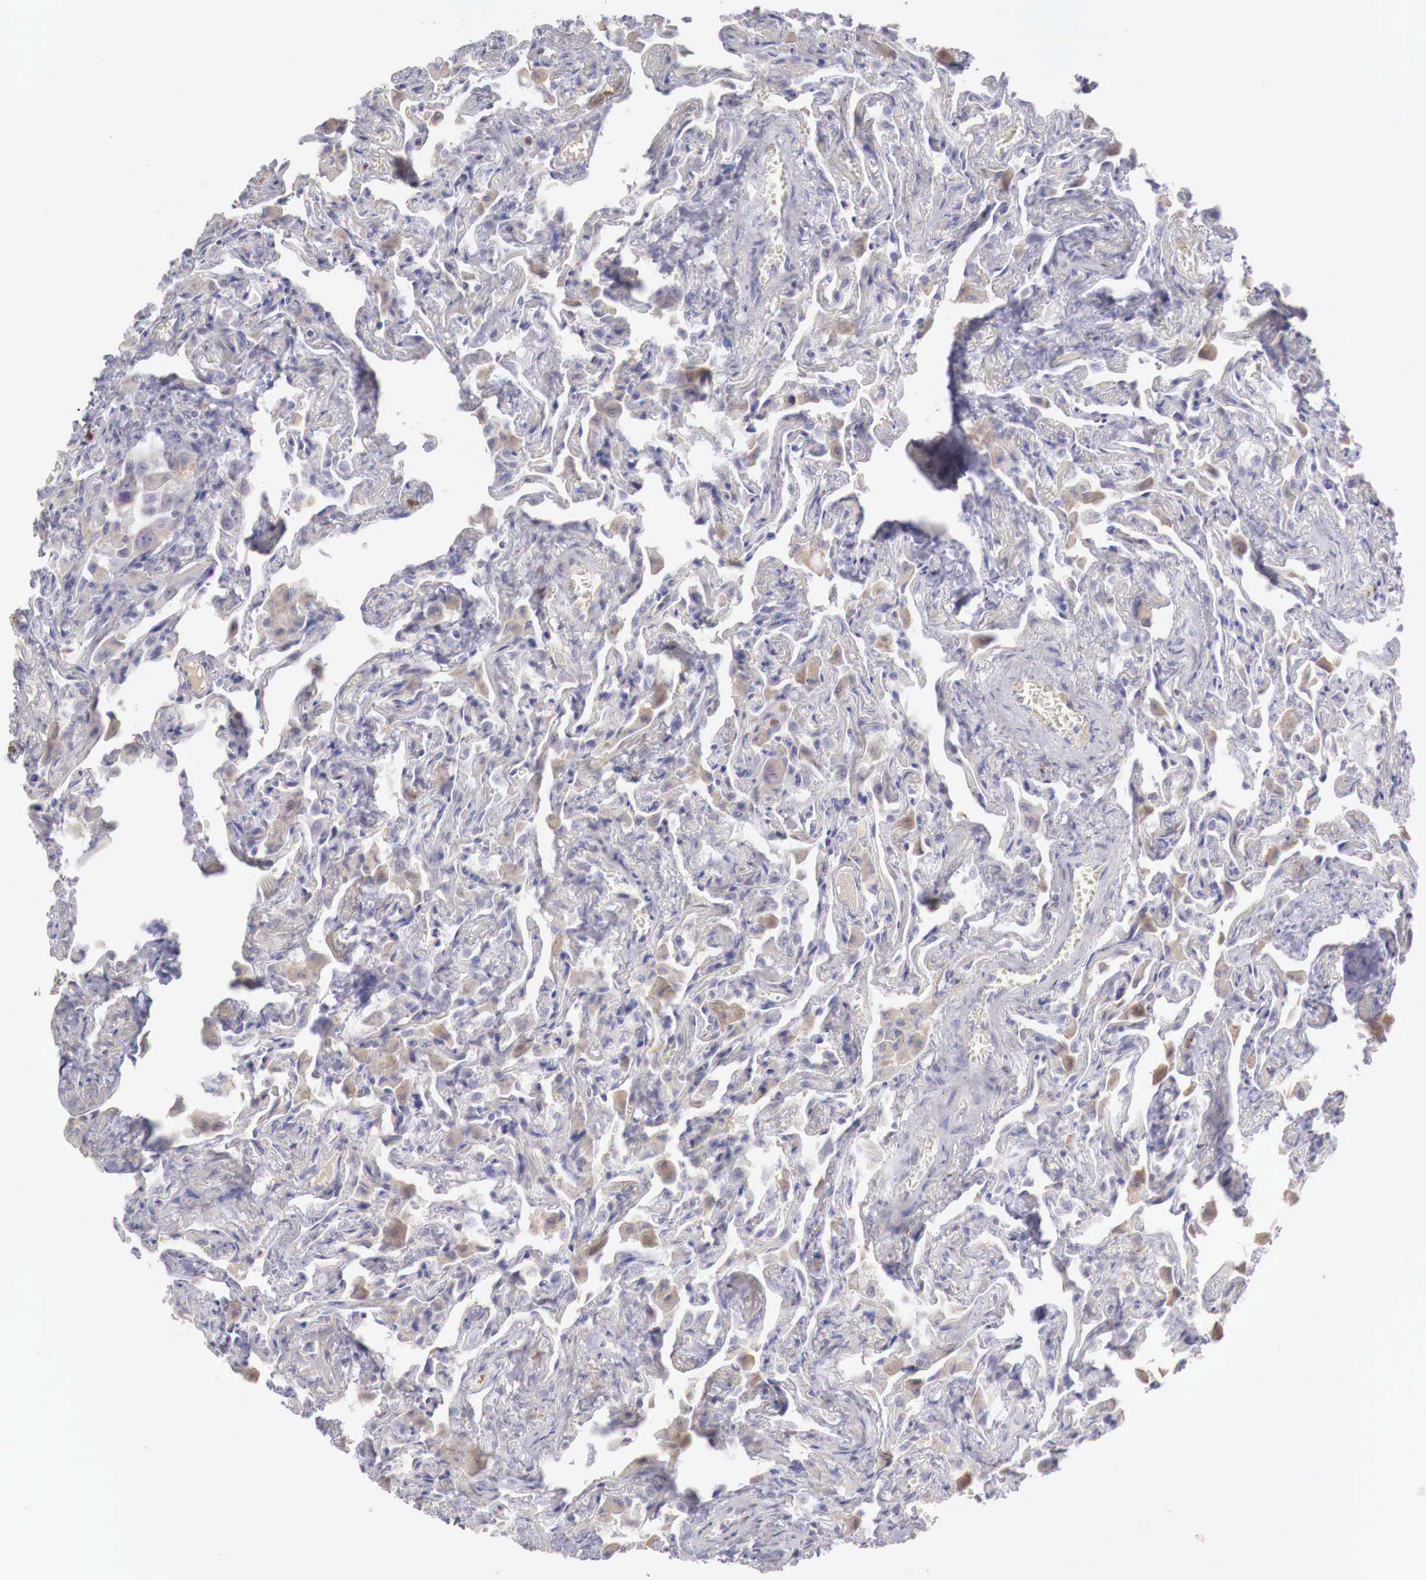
{"staining": {"intensity": "negative", "quantity": "none", "location": "none"}, "tissue": "lung", "cell_type": "Alveolar cells", "image_type": "normal", "snomed": [{"axis": "morphology", "description": "Normal tissue, NOS"}, {"axis": "topography", "description": "Lung"}], "caption": "Image shows no protein expression in alveolar cells of unremarkable lung.", "gene": "XPNPEP2", "patient": {"sex": "male", "age": 73}}